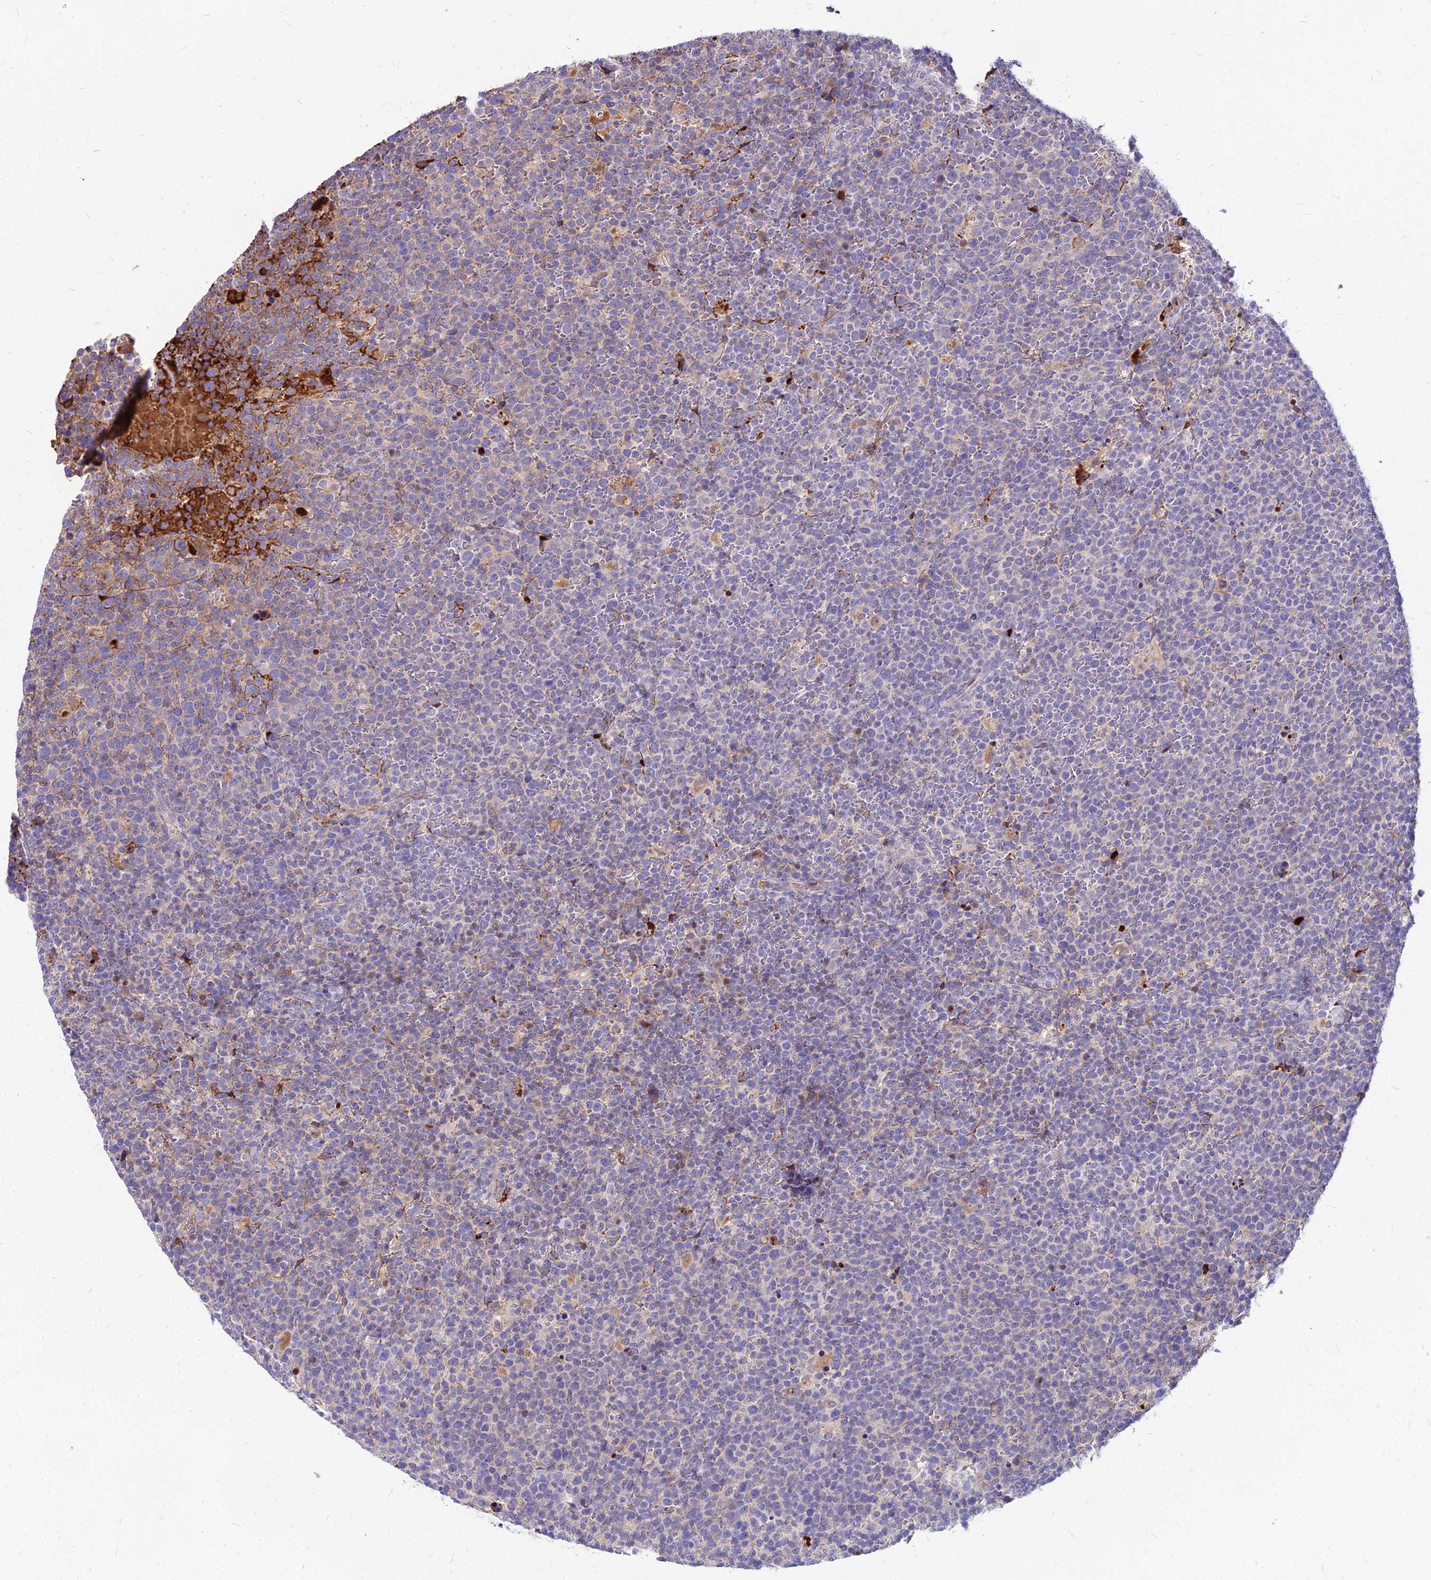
{"staining": {"intensity": "negative", "quantity": "none", "location": "none"}, "tissue": "lymphoma", "cell_type": "Tumor cells", "image_type": "cancer", "snomed": [{"axis": "morphology", "description": "Malignant lymphoma, non-Hodgkin's type, High grade"}, {"axis": "topography", "description": "Lymph node"}], "caption": "IHC micrograph of lymphoma stained for a protein (brown), which exhibits no expression in tumor cells.", "gene": "ACSM6", "patient": {"sex": "male", "age": 61}}